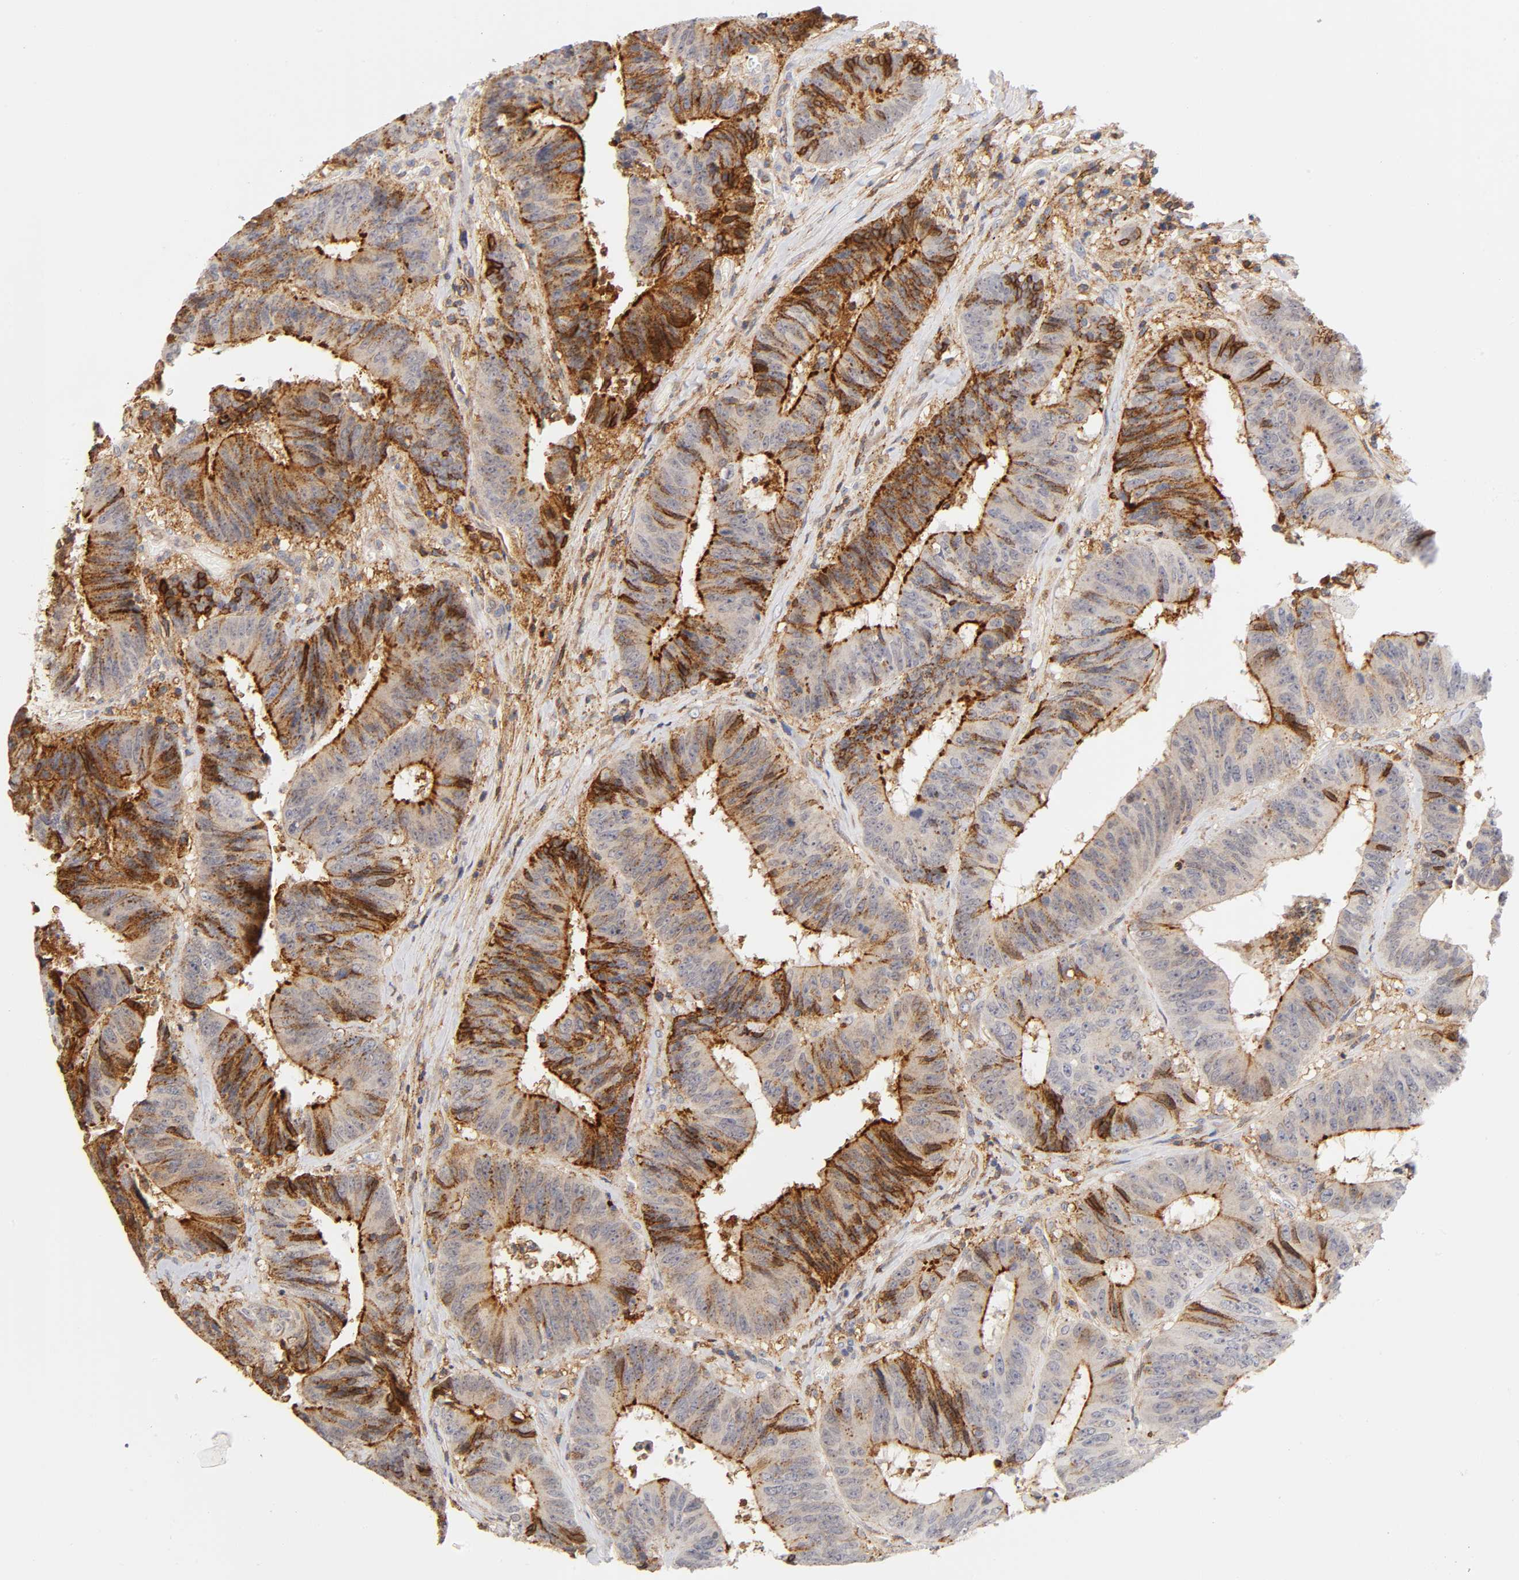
{"staining": {"intensity": "moderate", "quantity": "25%-75%", "location": "cytoplasmic/membranous"}, "tissue": "colorectal cancer", "cell_type": "Tumor cells", "image_type": "cancer", "snomed": [{"axis": "morphology", "description": "Adenocarcinoma, NOS"}, {"axis": "topography", "description": "Rectum"}], "caption": "Immunohistochemistry of colorectal cancer (adenocarcinoma) demonstrates medium levels of moderate cytoplasmic/membranous staining in about 25%-75% of tumor cells.", "gene": "ANXA7", "patient": {"sex": "male", "age": 72}}